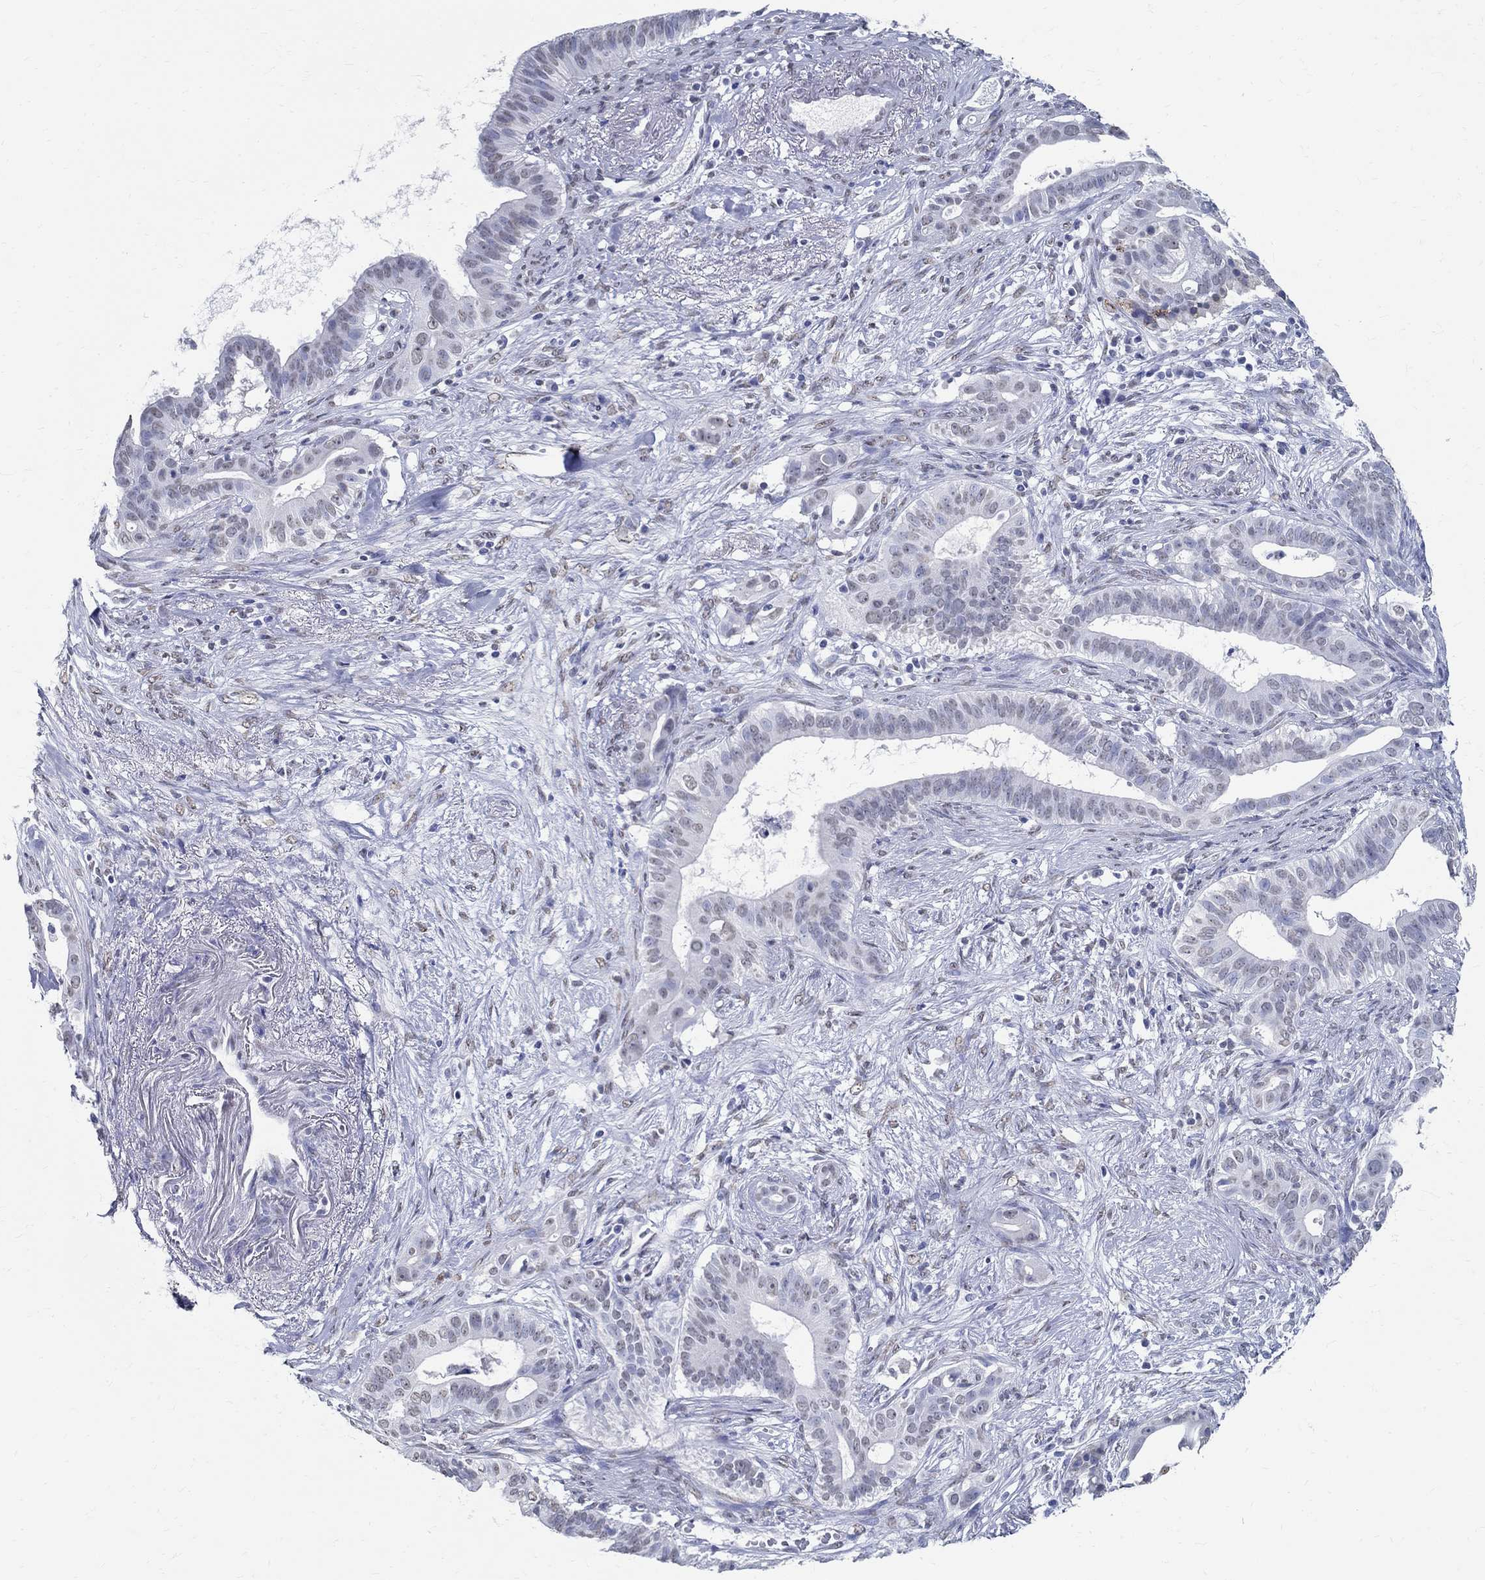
{"staining": {"intensity": "negative", "quantity": "none", "location": "none"}, "tissue": "pancreatic cancer", "cell_type": "Tumor cells", "image_type": "cancer", "snomed": [{"axis": "morphology", "description": "Adenocarcinoma, NOS"}, {"axis": "topography", "description": "Pancreas"}], "caption": "Immunohistochemistry (IHC) image of human pancreatic cancer (adenocarcinoma) stained for a protein (brown), which reveals no staining in tumor cells.", "gene": "TSPAN16", "patient": {"sex": "male", "age": 61}}